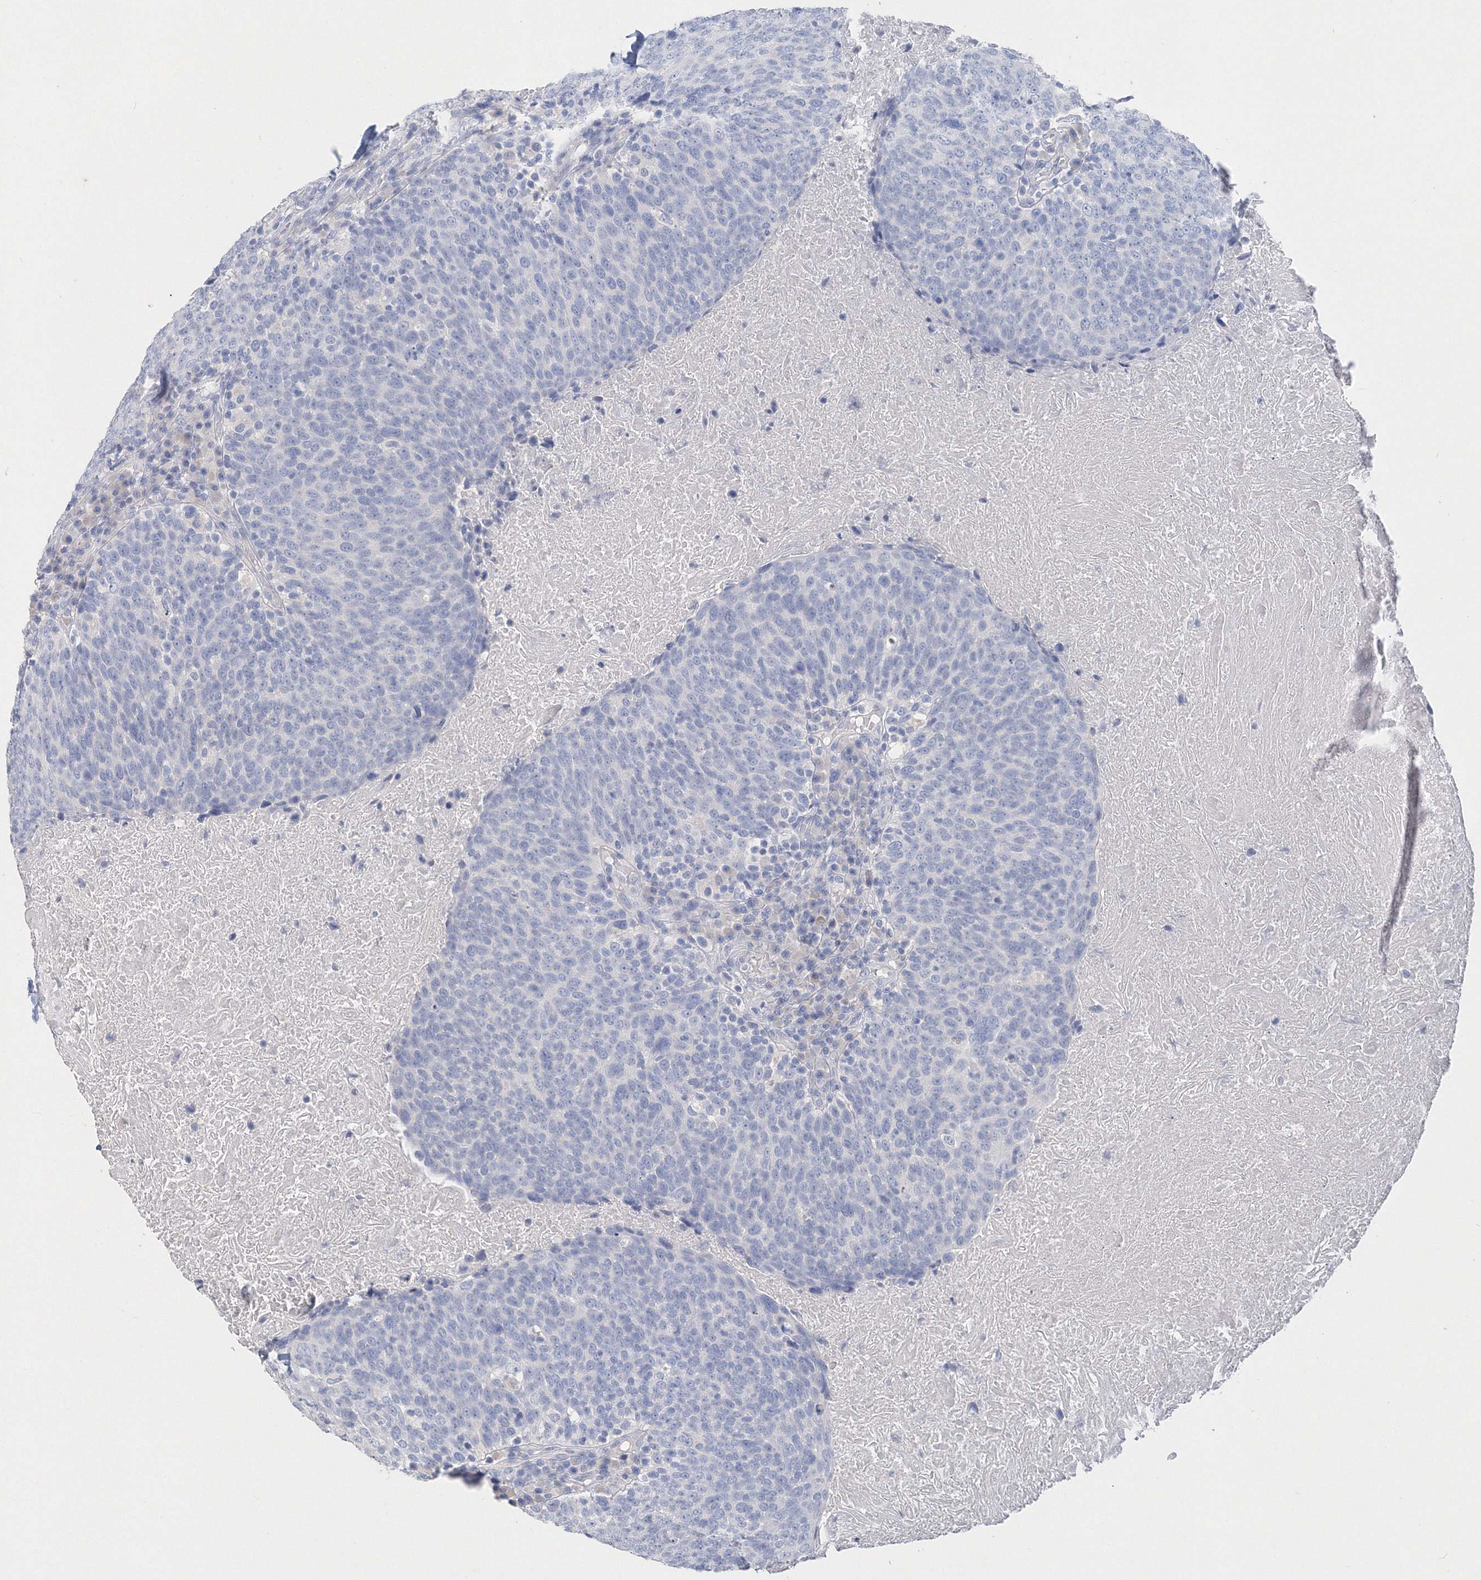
{"staining": {"intensity": "negative", "quantity": "none", "location": "none"}, "tissue": "head and neck cancer", "cell_type": "Tumor cells", "image_type": "cancer", "snomed": [{"axis": "morphology", "description": "Squamous cell carcinoma, NOS"}, {"axis": "morphology", "description": "Squamous cell carcinoma, metastatic, NOS"}, {"axis": "topography", "description": "Lymph node"}, {"axis": "topography", "description": "Head-Neck"}], "caption": "High magnification brightfield microscopy of head and neck metastatic squamous cell carcinoma stained with DAB (3,3'-diaminobenzidine) (brown) and counterstained with hematoxylin (blue): tumor cells show no significant positivity. The staining was performed using DAB (3,3'-diaminobenzidine) to visualize the protein expression in brown, while the nuclei were stained in blue with hematoxylin (Magnification: 20x).", "gene": "OSBPL6", "patient": {"sex": "male", "age": 62}}